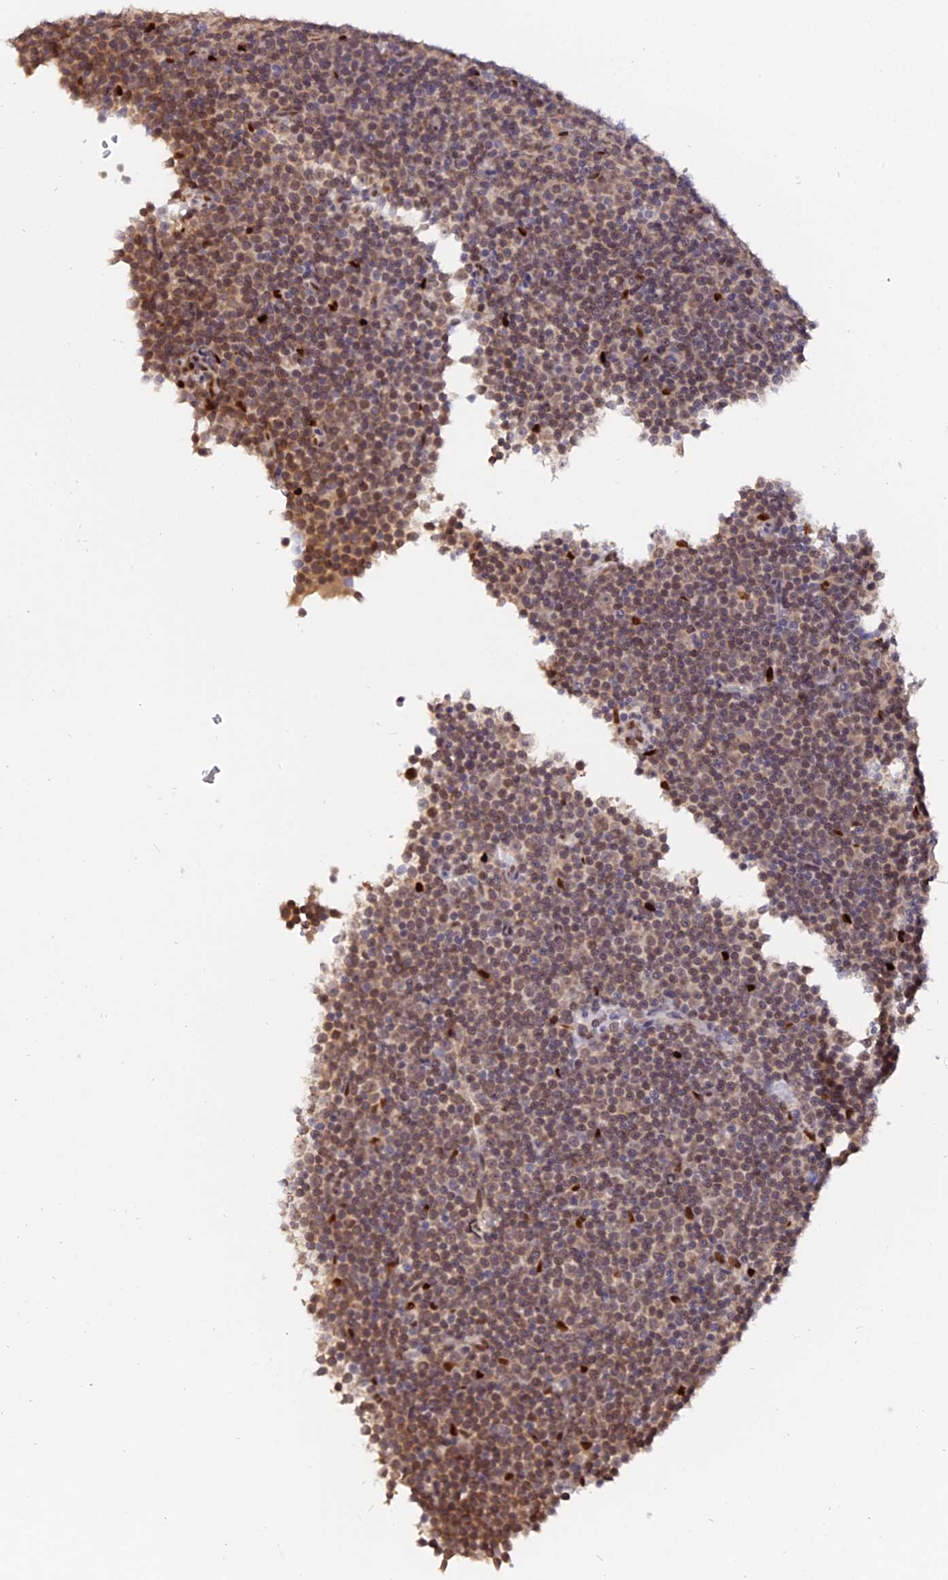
{"staining": {"intensity": "weak", "quantity": ">75%", "location": "nuclear"}, "tissue": "lymphoma", "cell_type": "Tumor cells", "image_type": "cancer", "snomed": [{"axis": "morphology", "description": "Malignant lymphoma, non-Hodgkin's type, Low grade"}, {"axis": "topography", "description": "Lymph node"}], "caption": "A low amount of weak nuclear staining is identified in approximately >75% of tumor cells in lymphoma tissue. The protein is stained brown, and the nuclei are stained in blue (DAB IHC with brightfield microscopy, high magnification).", "gene": "FAM118B", "patient": {"sex": "female", "age": 67}}